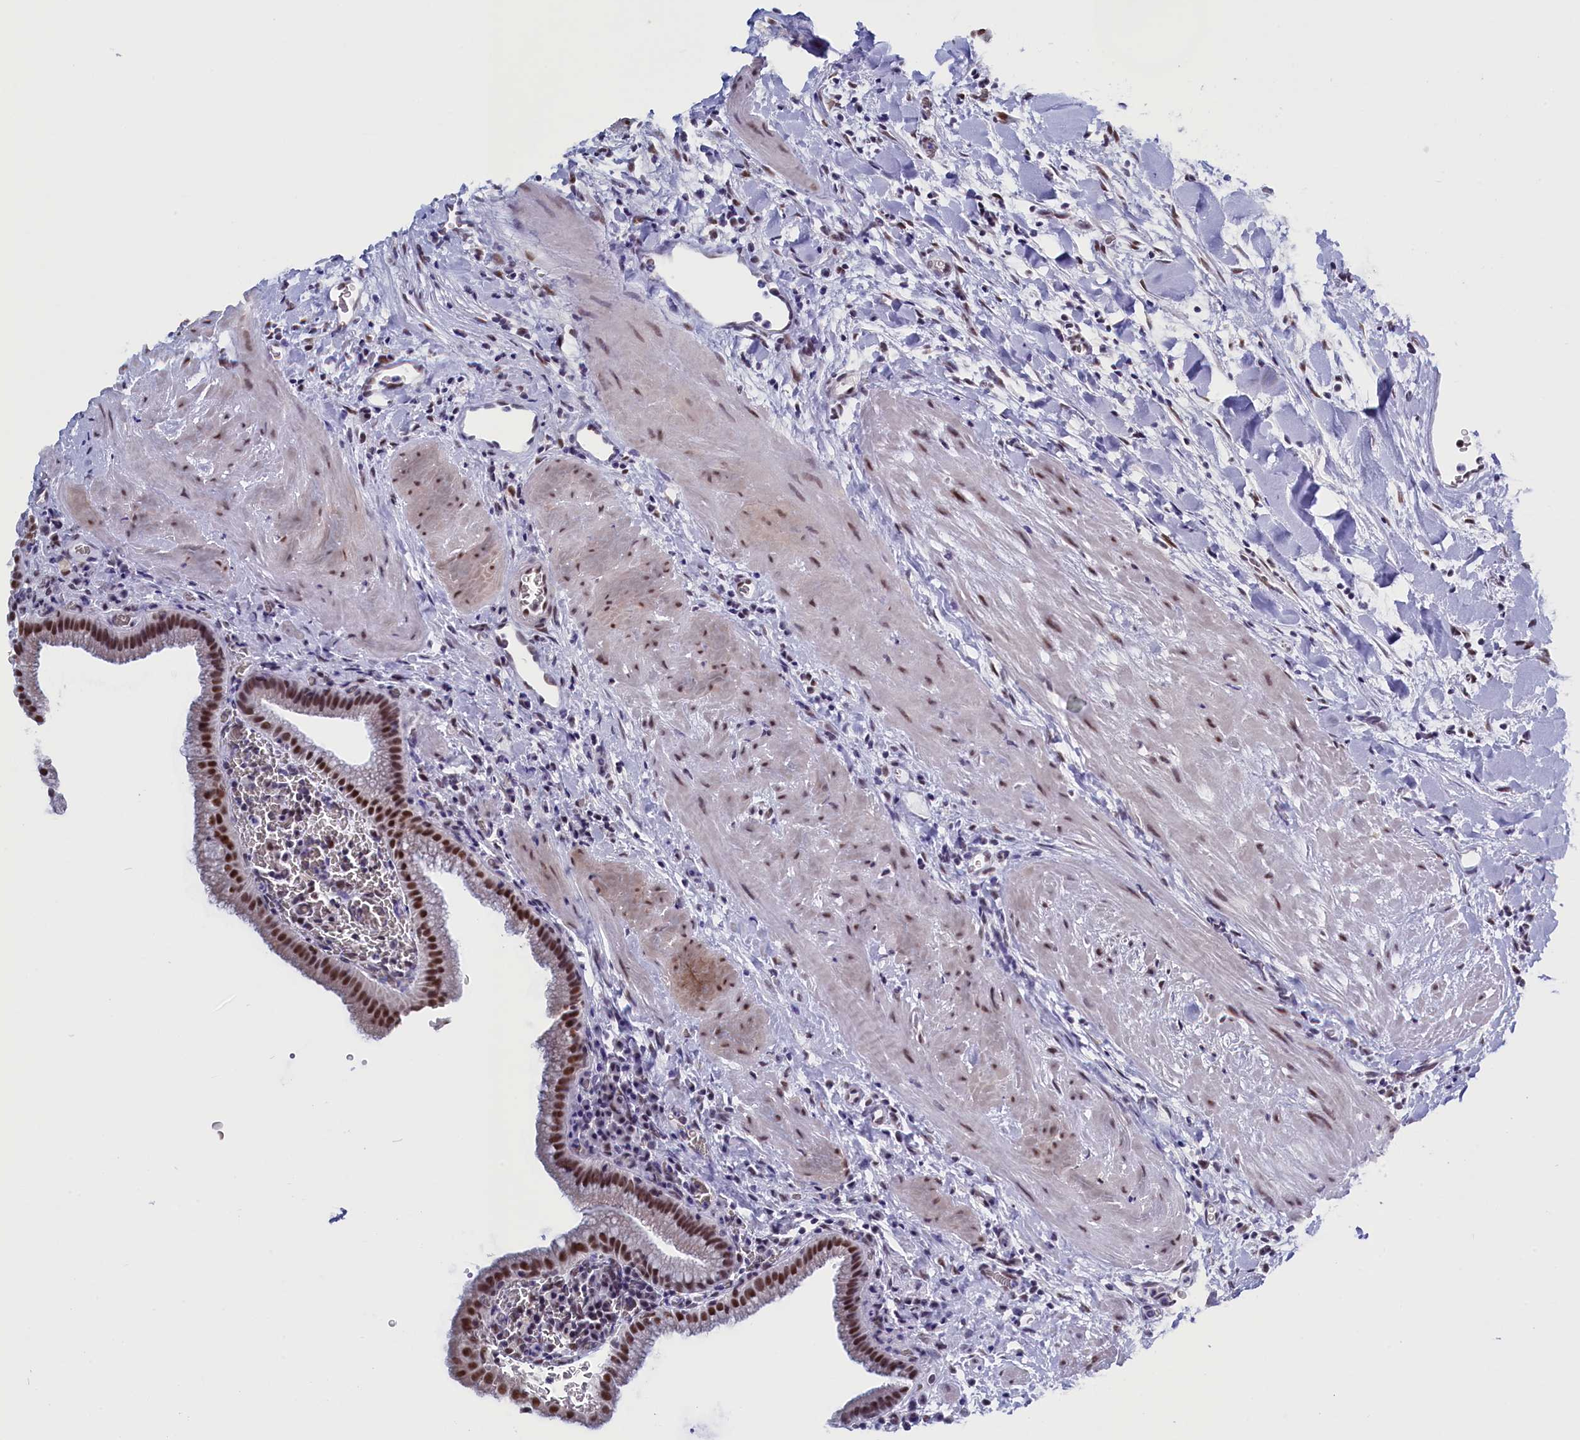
{"staining": {"intensity": "moderate", "quantity": ">75%", "location": "nuclear"}, "tissue": "gallbladder", "cell_type": "Glandular cells", "image_type": "normal", "snomed": [{"axis": "morphology", "description": "Normal tissue, NOS"}, {"axis": "topography", "description": "Gallbladder"}], "caption": "An IHC photomicrograph of benign tissue is shown. Protein staining in brown shows moderate nuclear positivity in gallbladder within glandular cells.", "gene": "CD2BP2", "patient": {"sex": "male", "age": 78}}